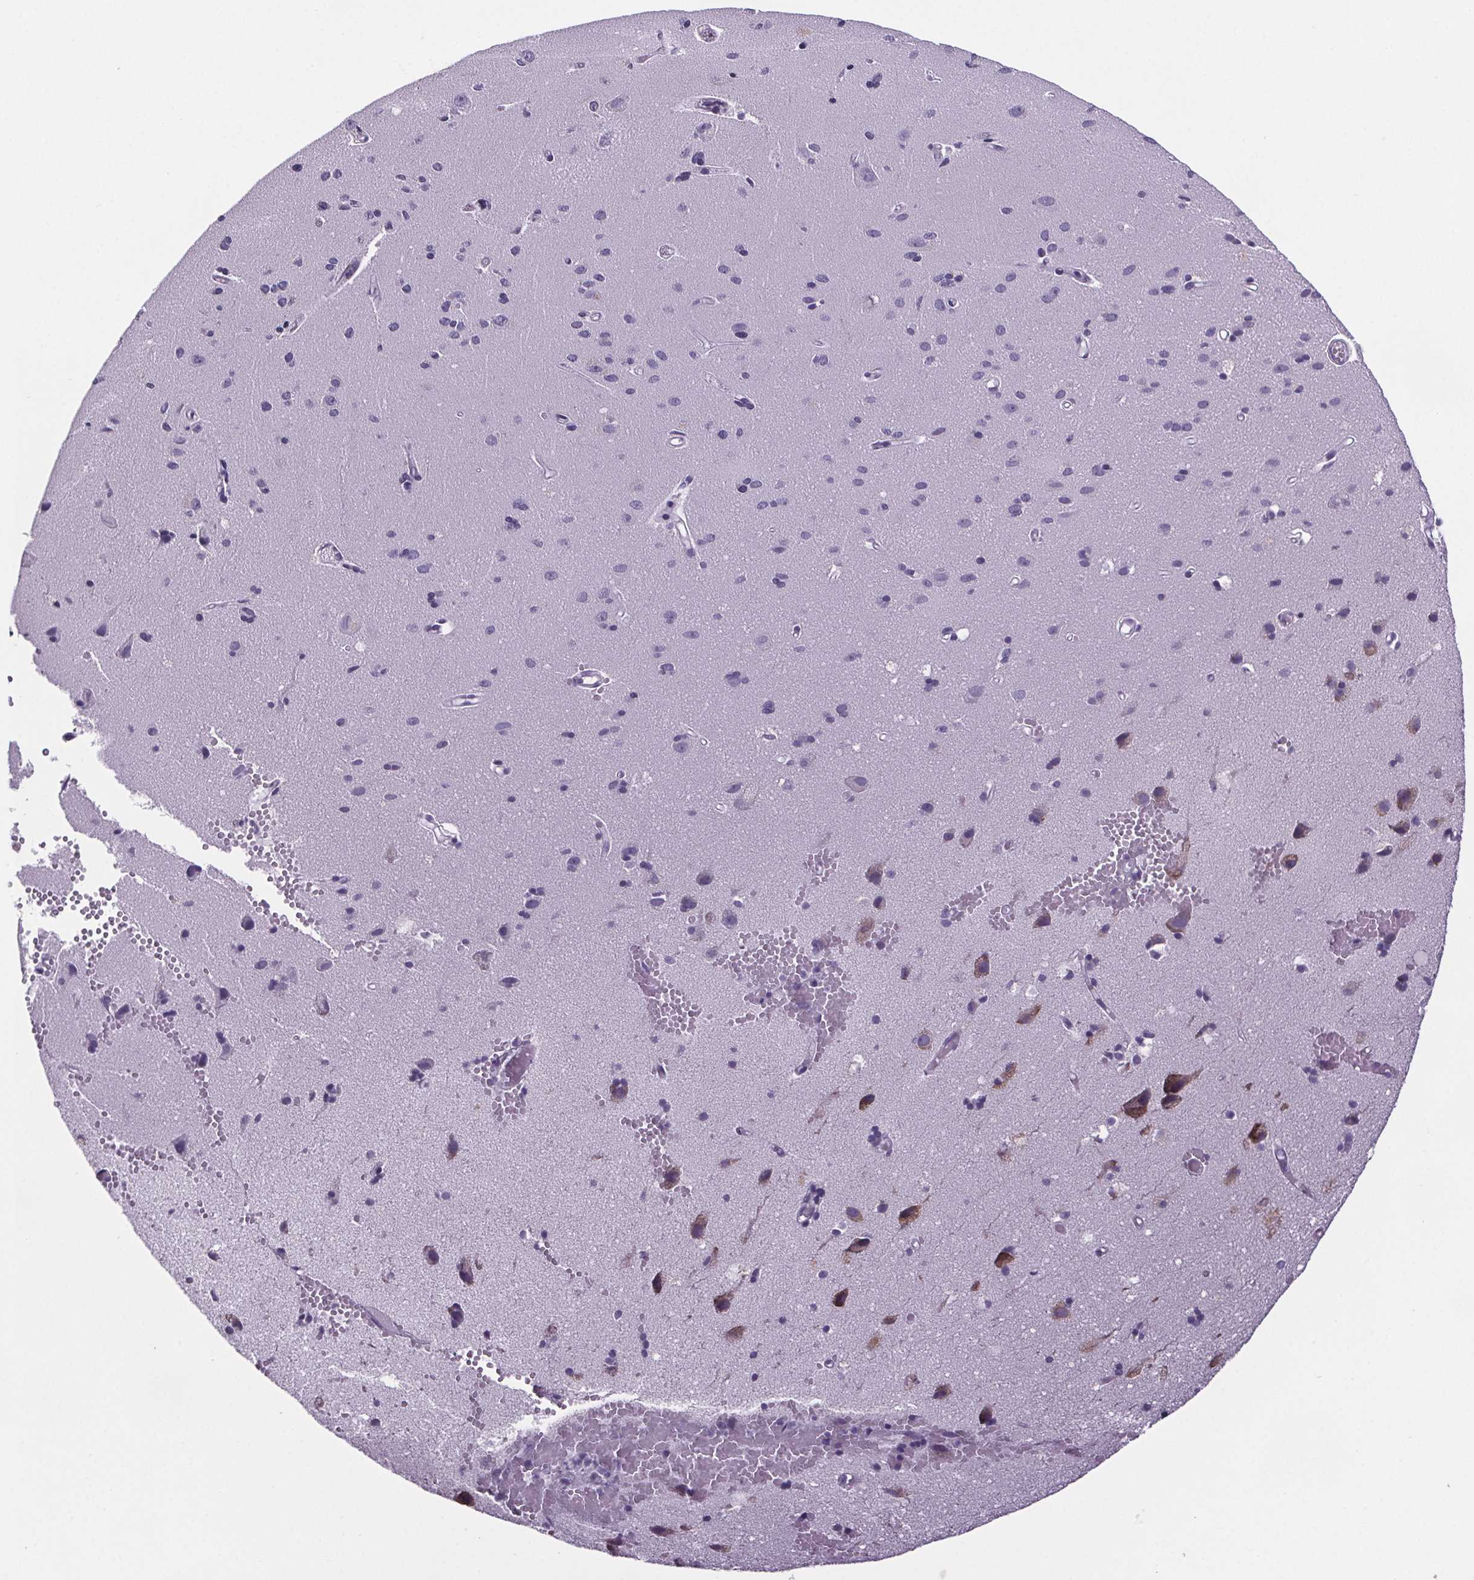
{"staining": {"intensity": "negative", "quantity": "none", "location": "none"}, "tissue": "cerebral cortex", "cell_type": "Endothelial cells", "image_type": "normal", "snomed": [{"axis": "morphology", "description": "Normal tissue, NOS"}, {"axis": "morphology", "description": "Glioma, malignant, High grade"}, {"axis": "topography", "description": "Cerebral cortex"}], "caption": "Endothelial cells show no significant protein positivity in unremarkable cerebral cortex.", "gene": "CUBN", "patient": {"sex": "male", "age": 71}}